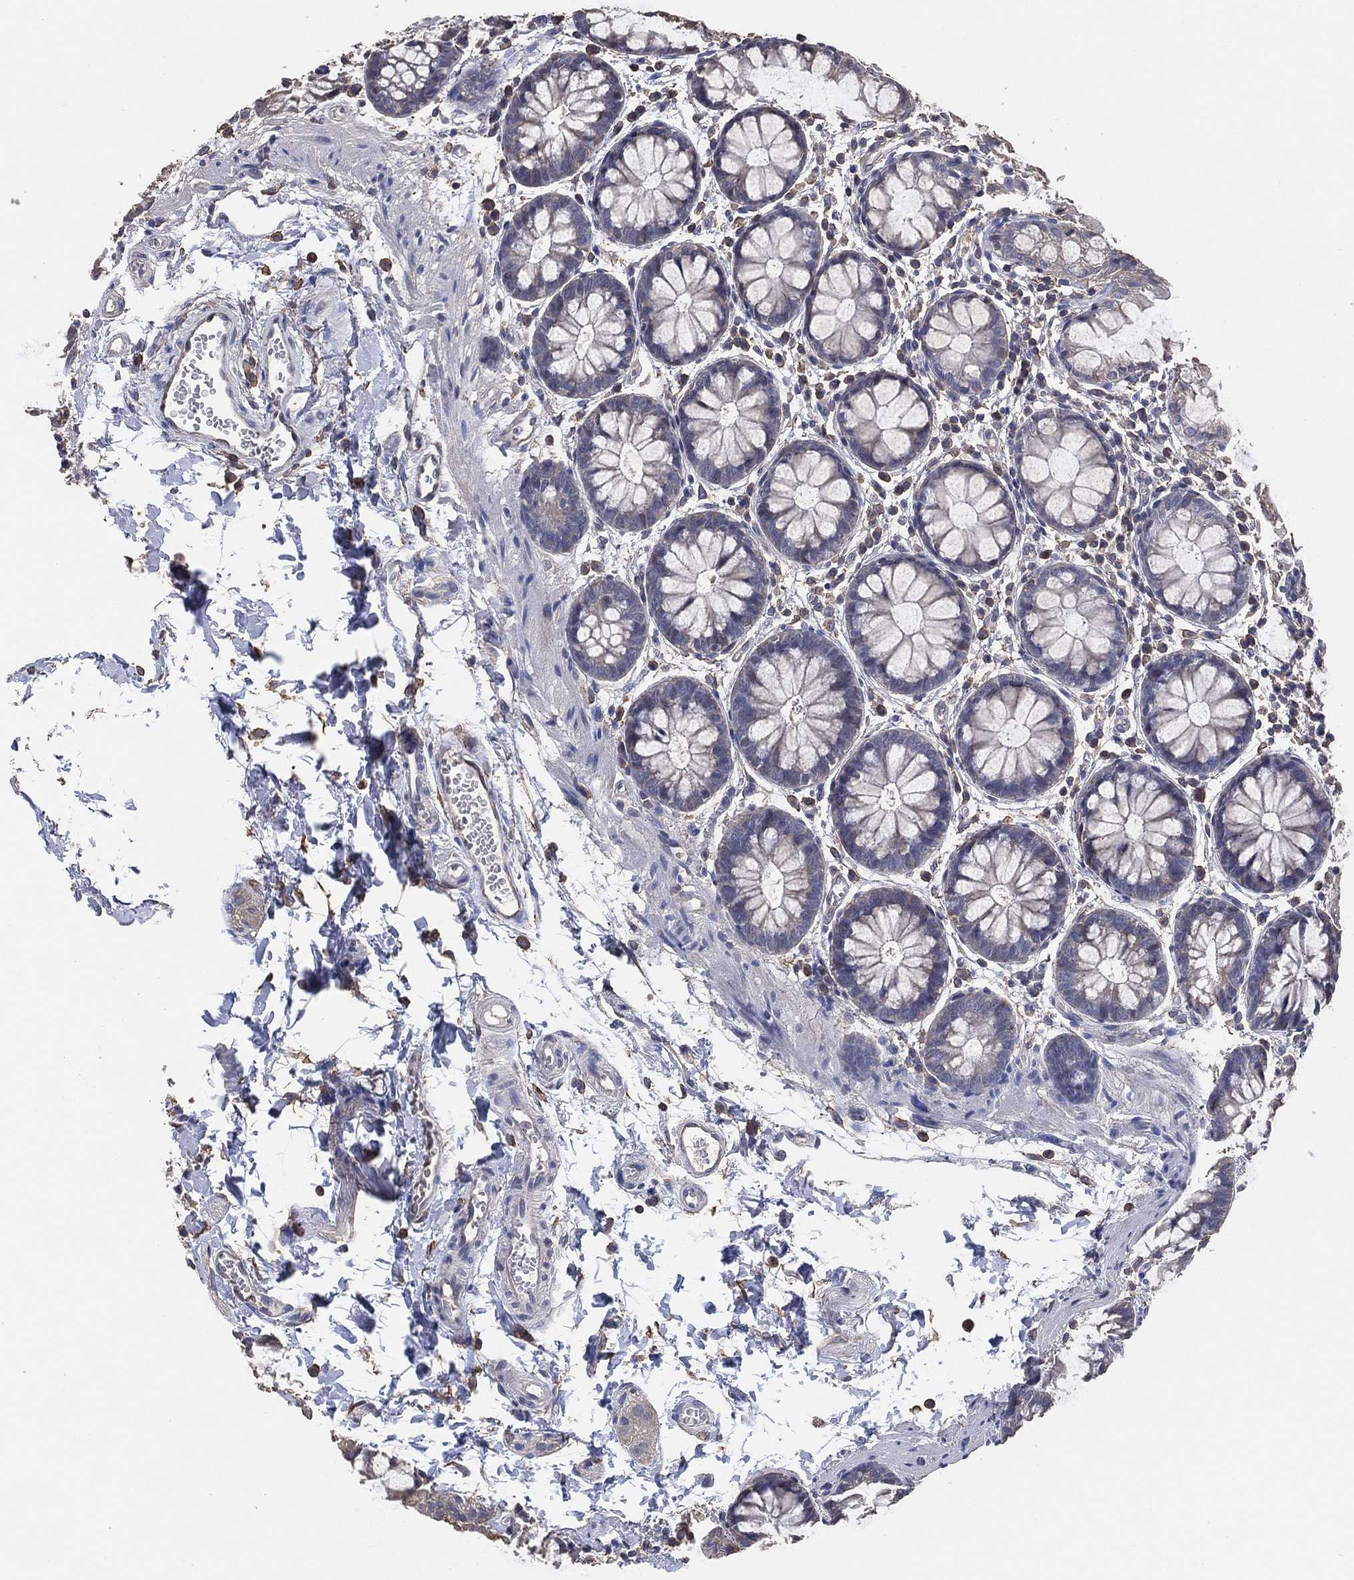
{"staining": {"intensity": "negative", "quantity": "none", "location": "none"}, "tissue": "rectum", "cell_type": "Glandular cells", "image_type": "normal", "snomed": [{"axis": "morphology", "description": "Normal tissue, NOS"}, {"axis": "topography", "description": "Rectum"}], "caption": "There is no significant staining in glandular cells of rectum. Brightfield microscopy of IHC stained with DAB (brown) and hematoxylin (blue), captured at high magnification.", "gene": "KLK5", "patient": {"sex": "male", "age": 57}}